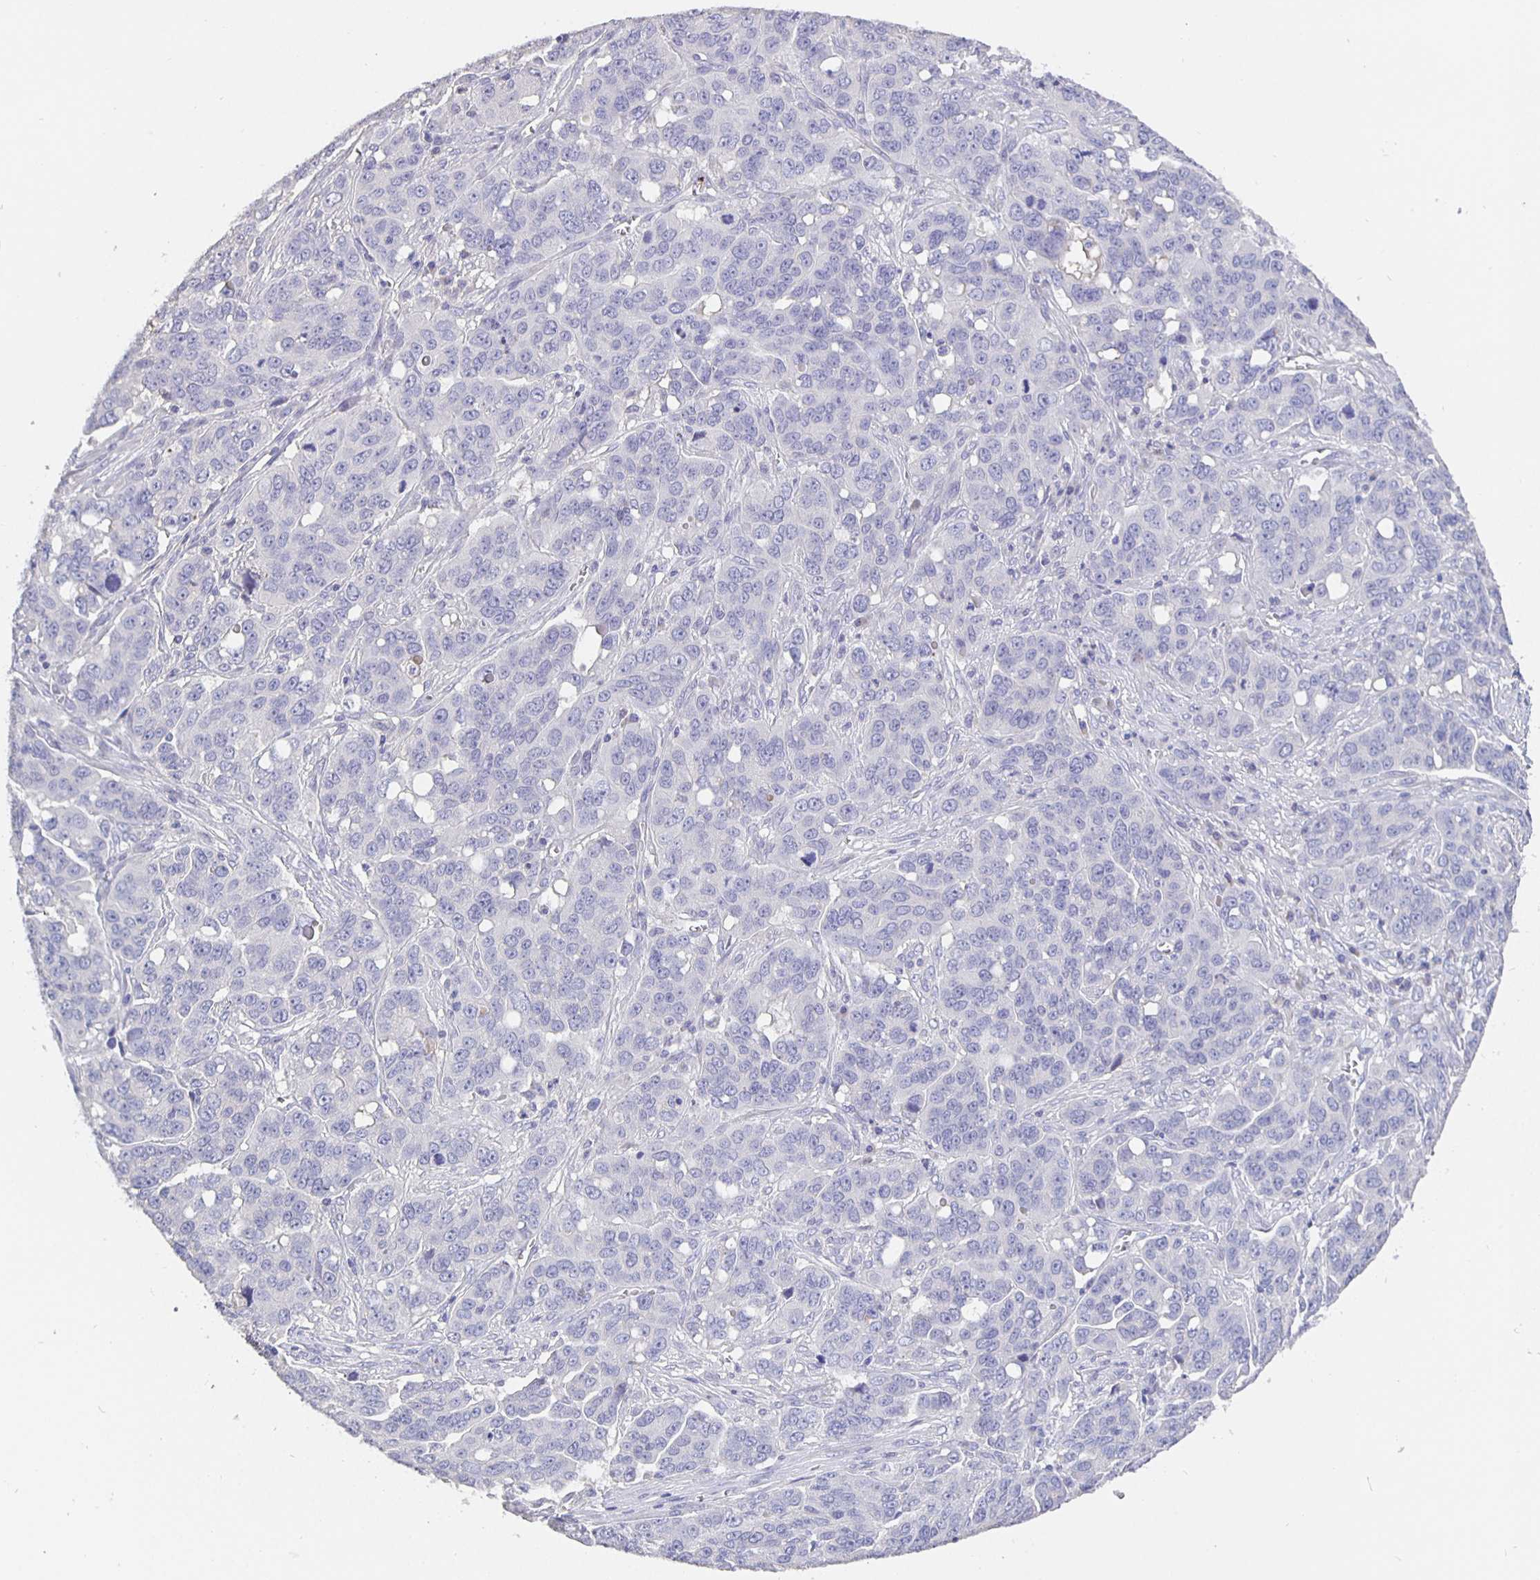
{"staining": {"intensity": "negative", "quantity": "none", "location": "none"}, "tissue": "ovarian cancer", "cell_type": "Tumor cells", "image_type": "cancer", "snomed": [{"axis": "morphology", "description": "Carcinoma, endometroid"}, {"axis": "topography", "description": "Ovary"}], "caption": "Immunohistochemistry (IHC) image of endometroid carcinoma (ovarian) stained for a protein (brown), which reveals no staining in tumor cells.", "gene": "CFAP74", "patient": {"sex": "female", "age": 78}}